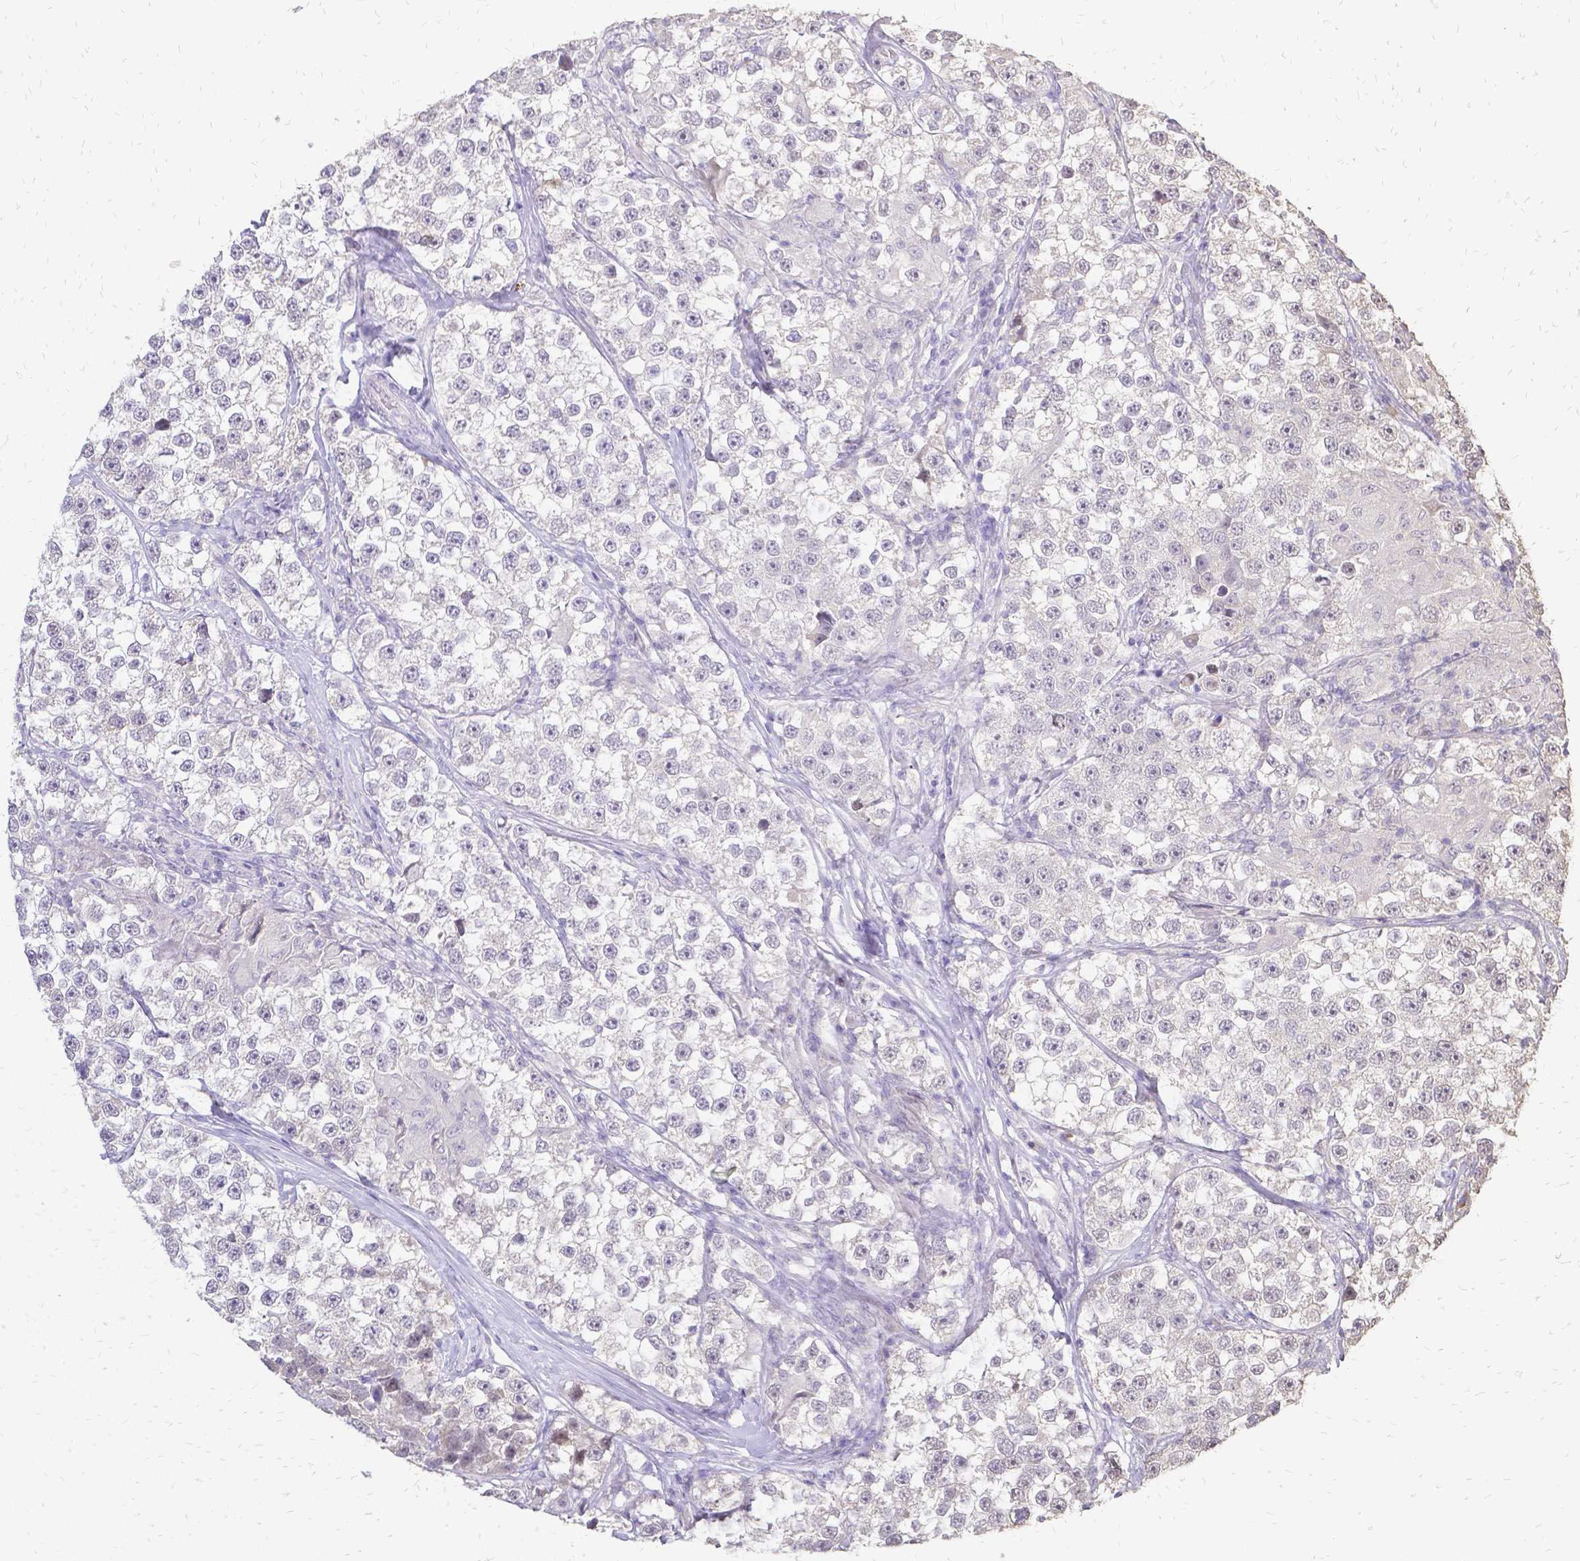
{"staining": {"intensity": "negative", "quantity": "none", "location": "none"}, "tissue": "testis cancer", "cell_type": "Tumor cells", "image_type": "cancer", "snomed": [{"axis": "morphology", "description": "Seminoma, NOS"}, {"axis": "topography", "description": "Testis"}], "caption": "High magnification brightfield microscopy of seminoma (testis) stained with DAB (3,3'-diaminobenzidine) (brown) and counterstained with hematoxylin (blue): tumor cells show no significant expression.", "gene": "CIB1", "patient": {"sex": "male", "age": 46}}